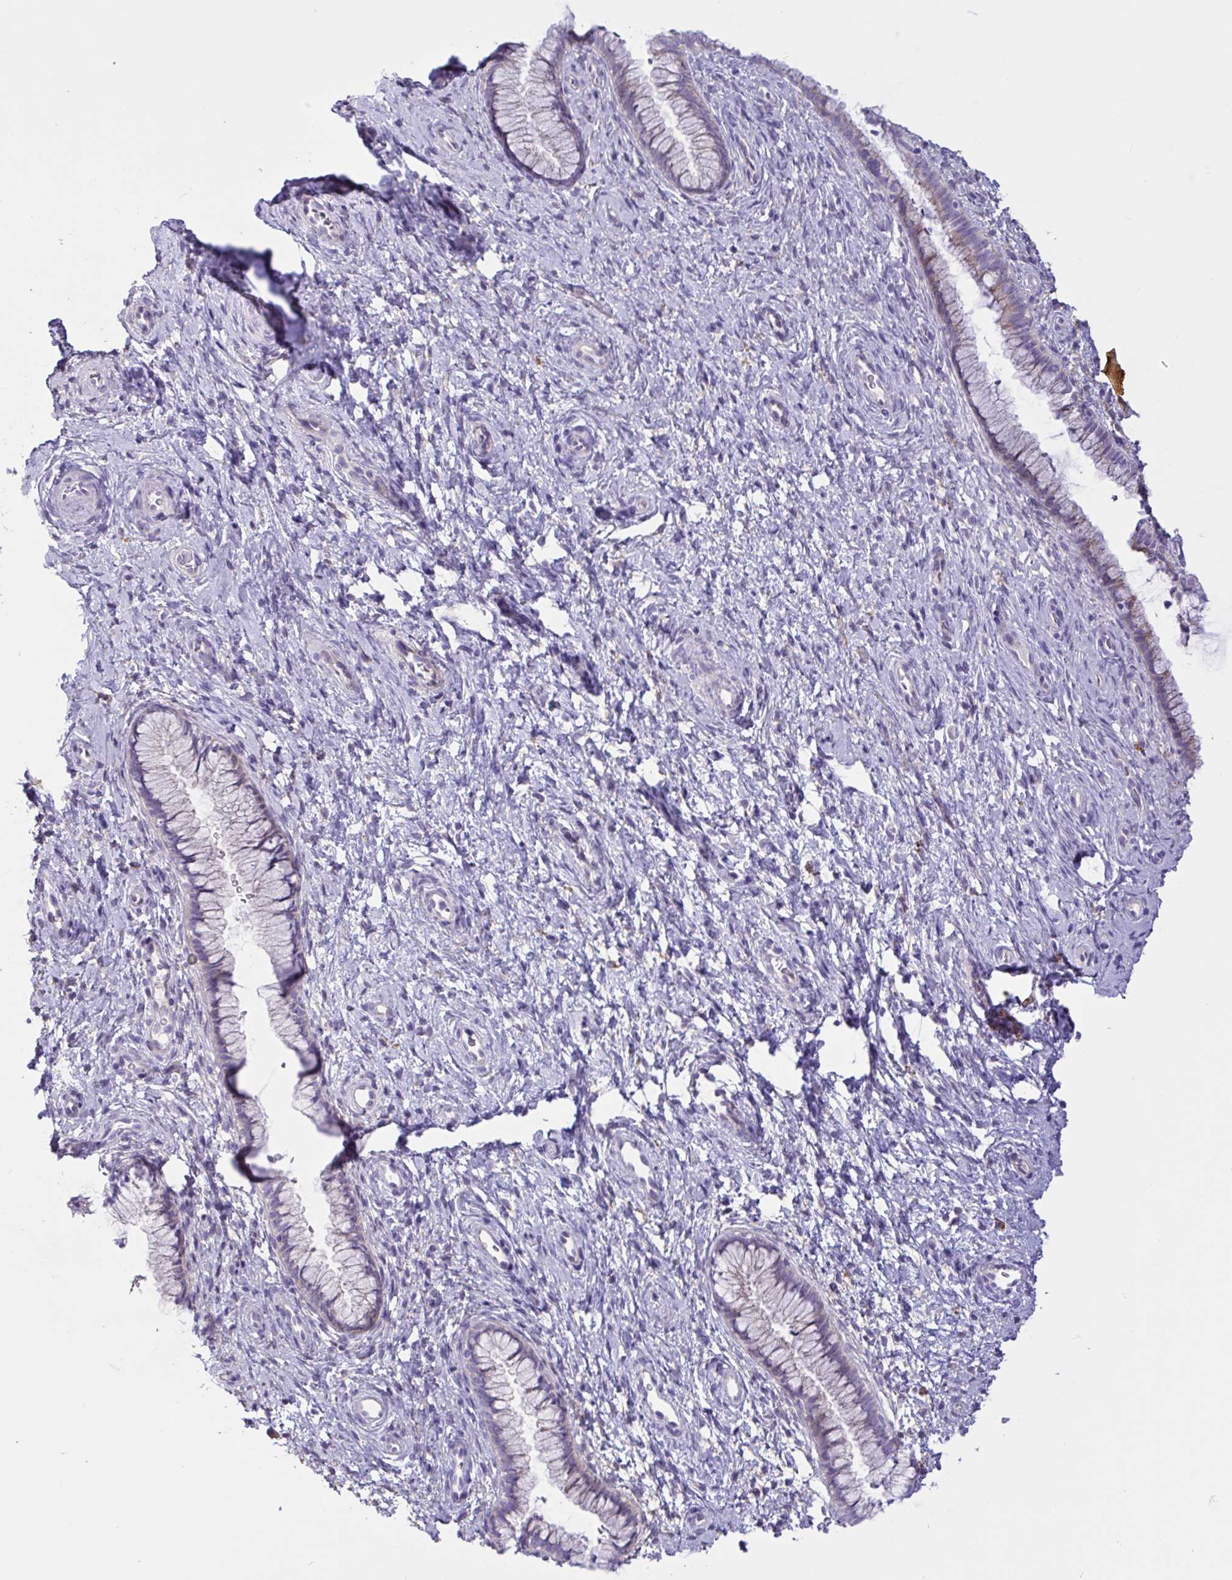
{"staining": {"intensity": "negative", "quantity": "none", "location": "none"}, "tissue": "cervix", "cell_type": "Glandular cells", "image_type": "normal", "snomed": [{"axis": "morphology", "description": "Normal tissue, NOS"}, {"axis": "topography", "description": "Cervix"}], "caption": "Immunohistochemical staining of normal human cervix reveals no significant positivity in glandular cells. The staining was performed using DAB (3,3'-diaminobenzidine) to visualize the protein expression in brown, while the nuclei were stained in blue with hematoxylin (Magnification: 20x).", "gene": "DSC3", "patient": {"sex": "female", "age": 34}}